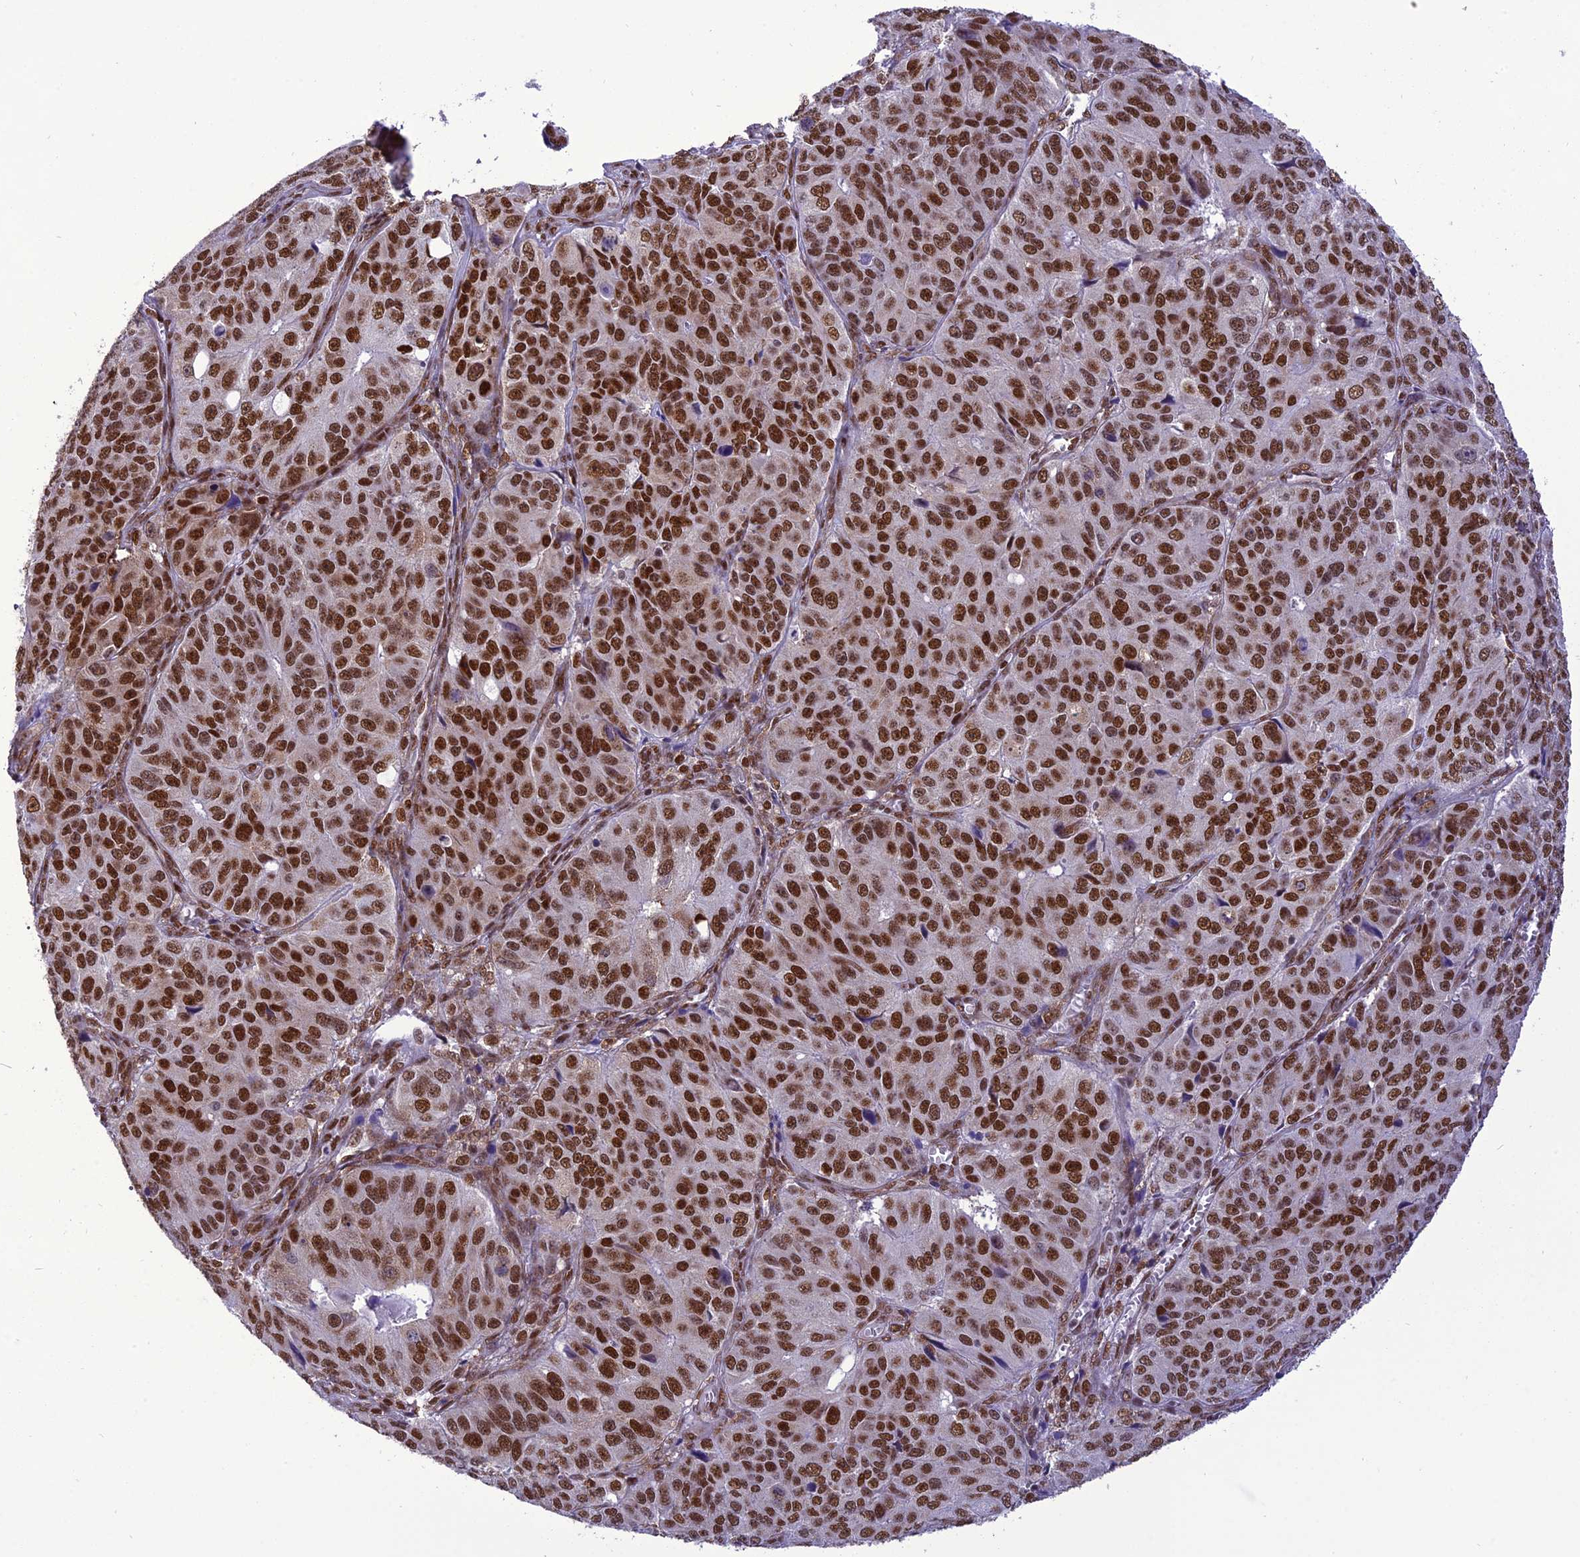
{"staining": {"intensity": "strong", "quantity": ">75%", "location": "nuclear"}, "tissue": "ovarian cancer", "cell_type": "Tumor cells", "image_type": "cancer", "snomed": [{"axis": "morphology", "description": "Carcinoma, endometroid"}, {"axis": "topography", "description": "Ovary"}], "caption": "Immunohistochemistry image of ovarian cancer (endometroid carcinoma) stained for a protein (brown), which reveals high levels of strong nuclear positivity in approximately >75% of tumor cells.", "gene": "DDX1", "patient": {"sex": "female", "age": 51}}